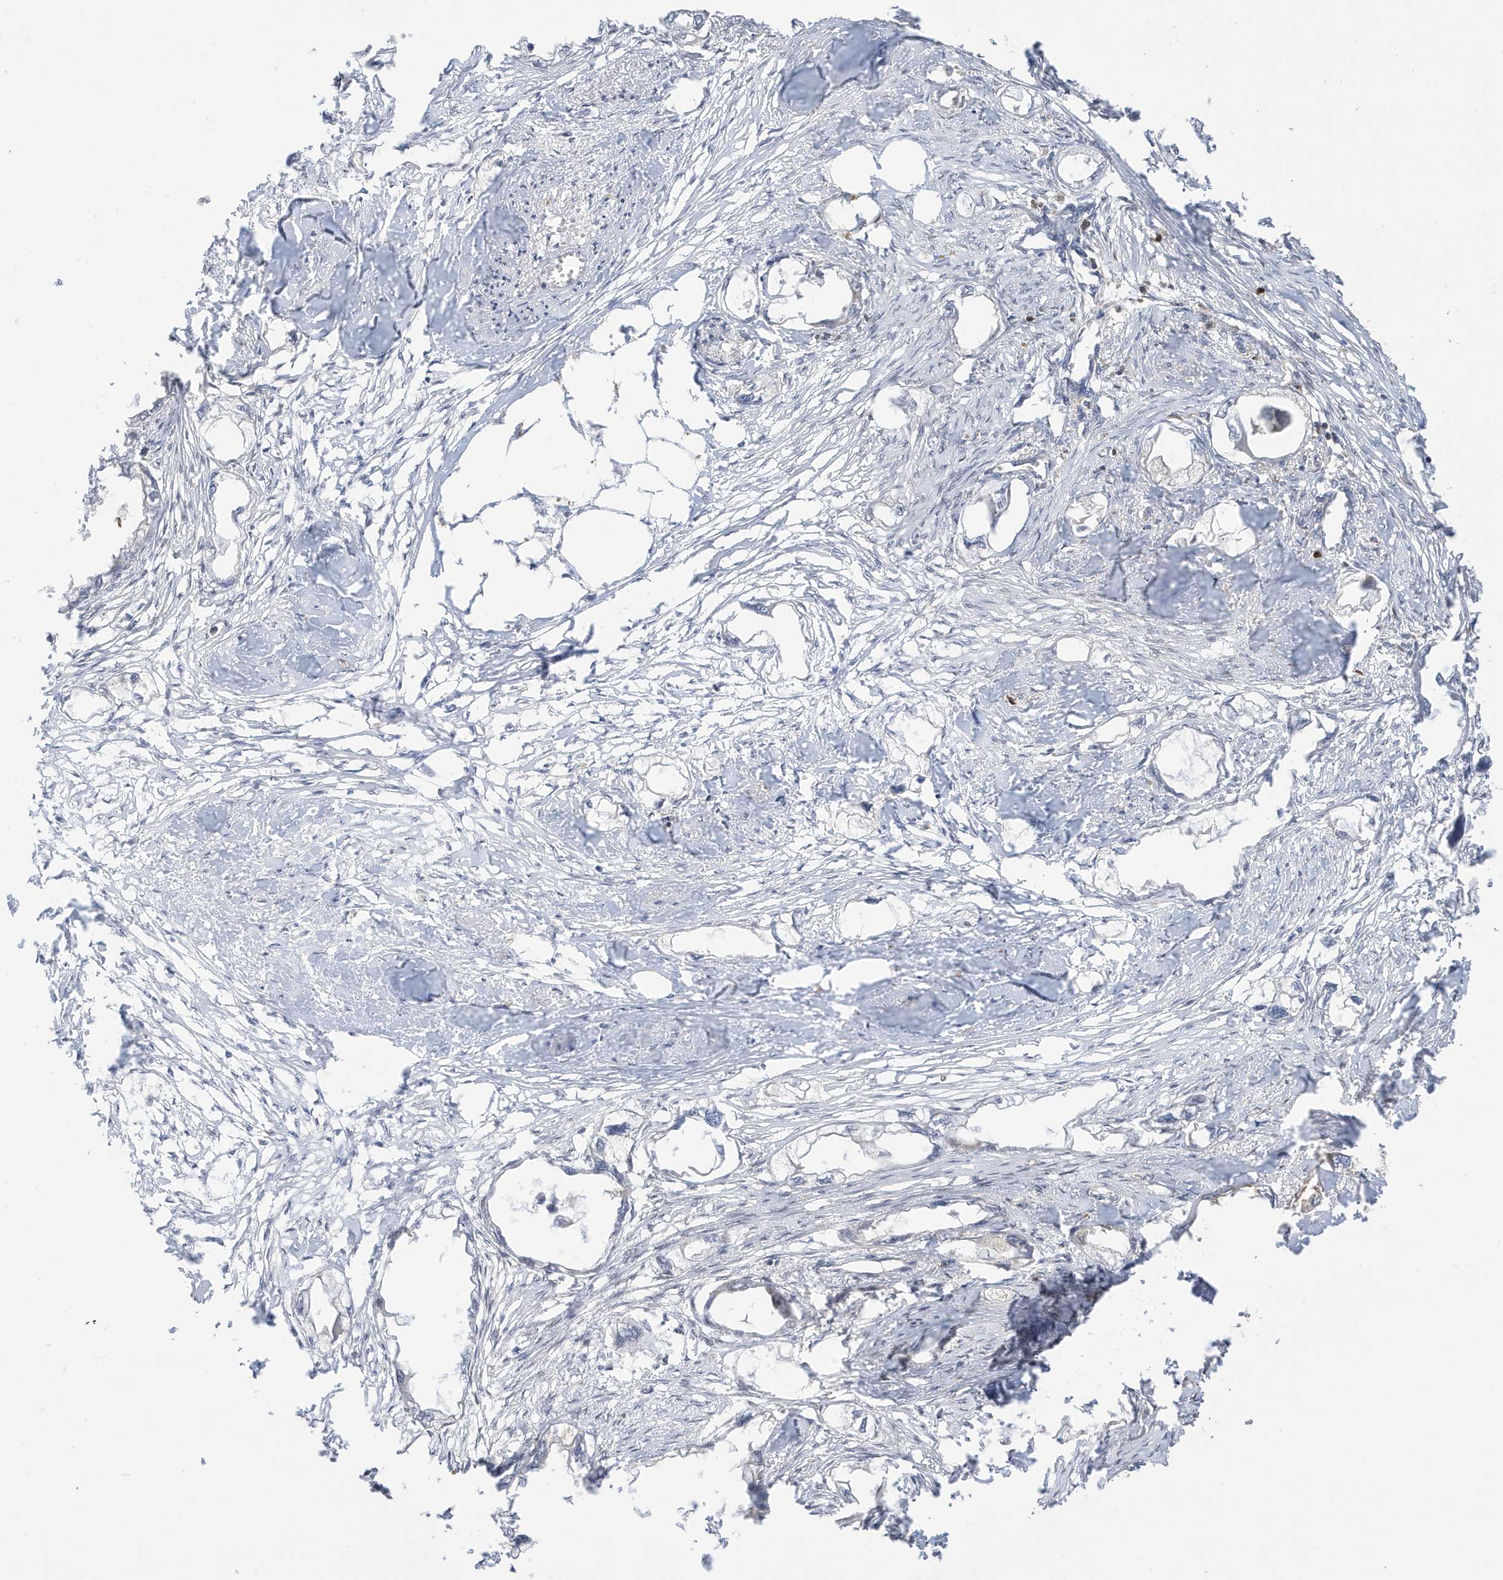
{"staining": {"intensity": "negative", "quantity": "none", "location": "none"}, "tissue": "endometrial cancer", "cell_type": "Tumor cells", "image_type": "cancer", "snomed": [{"axis": "morphology", "description": "Adenocarcinoma, NOS"}, {"axis": "morphology", "description": "Adenocarcinoma, metastatic, NOS"}, {"axis": "topography", "description": "Adipose tissue"}, {"axis": "topography", "description": "Endometrium"}], "caption": "Immunohistochemical staining of human endometrial cancer (adenocarcinoma) displays no significant expression in tumor cells.", "gene": "TAB3", "patient": {"sex": "female", "age": 67}}